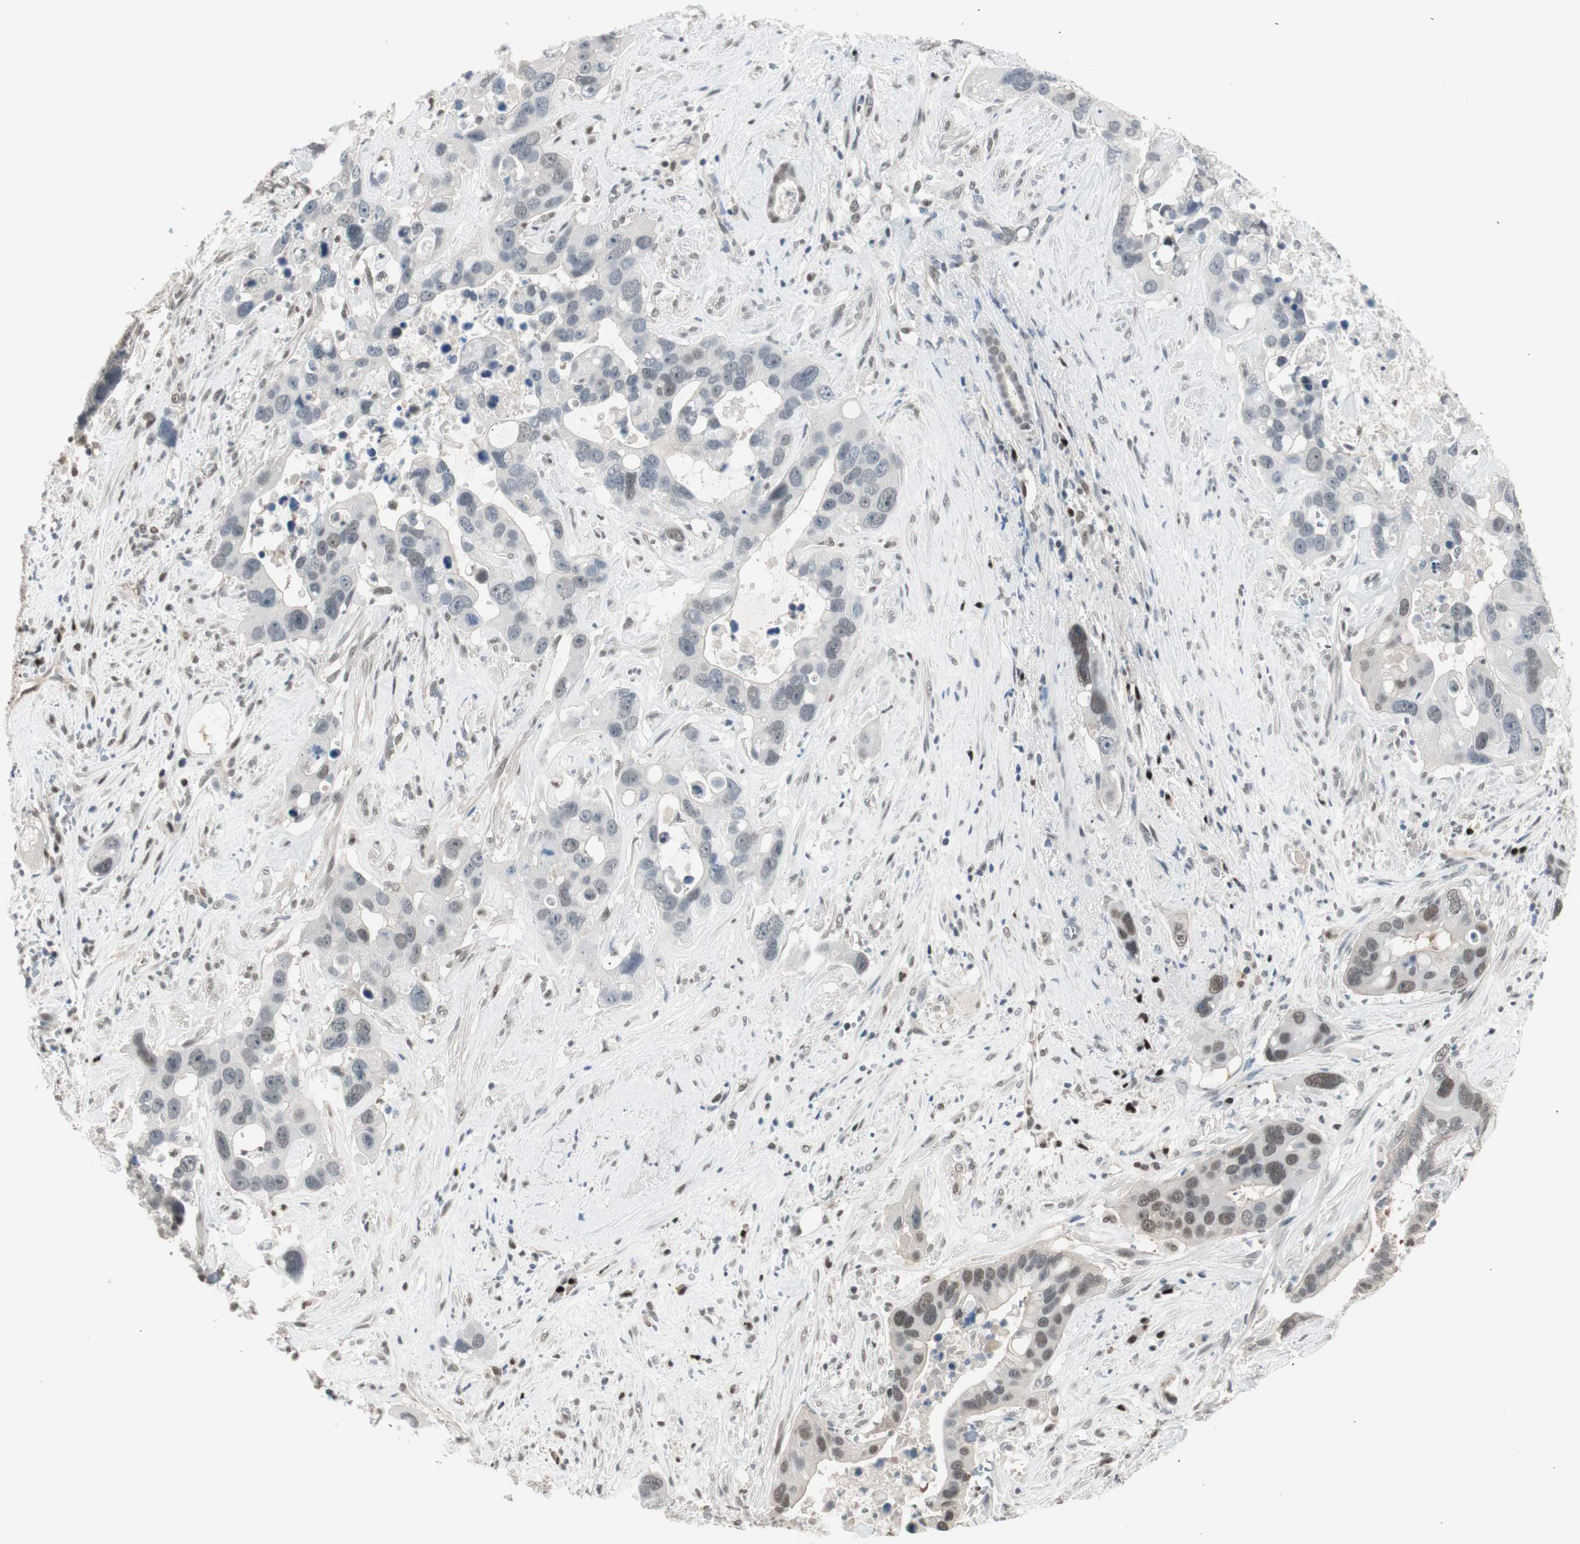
{"staining": {"intensity": "weak", "quantity": "<25%", "location": "nuclear"}, "tissue": "liver cancer", "cell_type": "Tumor cells", "image_type": "cancer", "snomed": [{"axis": "morphology", "description": "Cholangiocarcinoma"}, {"axis": "topography", "description": "Liver"}], "caption": "Human liver cancer (cholangiocarcinoma) stained for a protein using immunohistochemistry demonstrates no positivity in tumor cells.", "gene": "LONP2", "patient": {"sex": "female", "age": 65}}